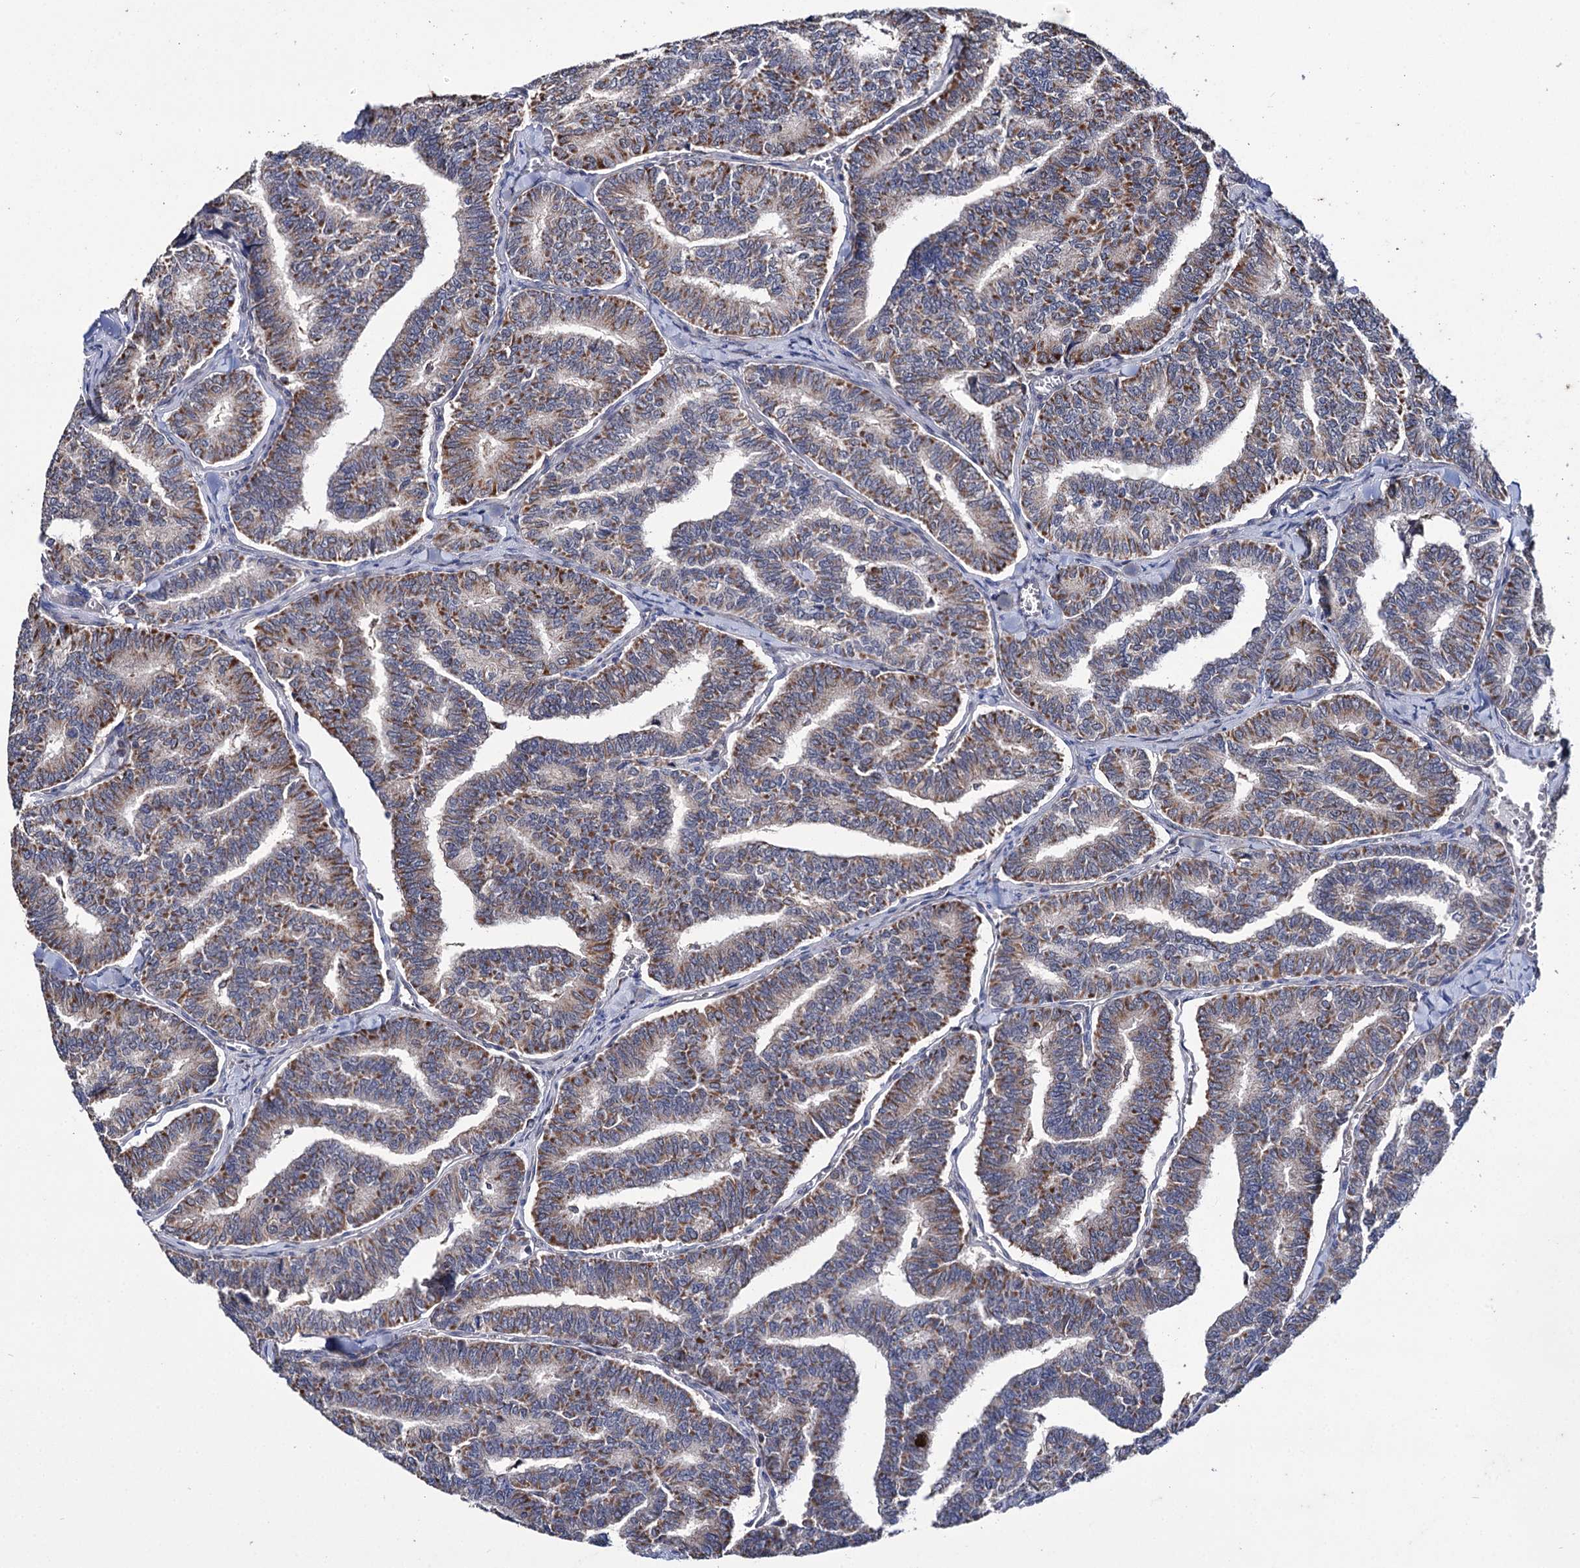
{"staining": {"intensity": "strong", "quantity": "25%-75%", "location": "cytoplasmic/membranous"}, "tissue": "thyroid cancer", "cell_type": "Tumor cells", "image_type": "cancer", "snomed": [{"axis": "morphology", "description": "Papillary adenocarcinoma, NOS"}, {"axis": "topography", "description": "Thyroid gland"}], "caption": "Brown immunohistochemical staining in human thyroid cancer exhibits strong cytoplasmic/membranous positivity in about 25%-75% of tumor cells. The protein of interest is shown in brown color, while the nuclei are stained blue.", "gene": "CLPB", "patient": {"sex": "female", "age": 35}}